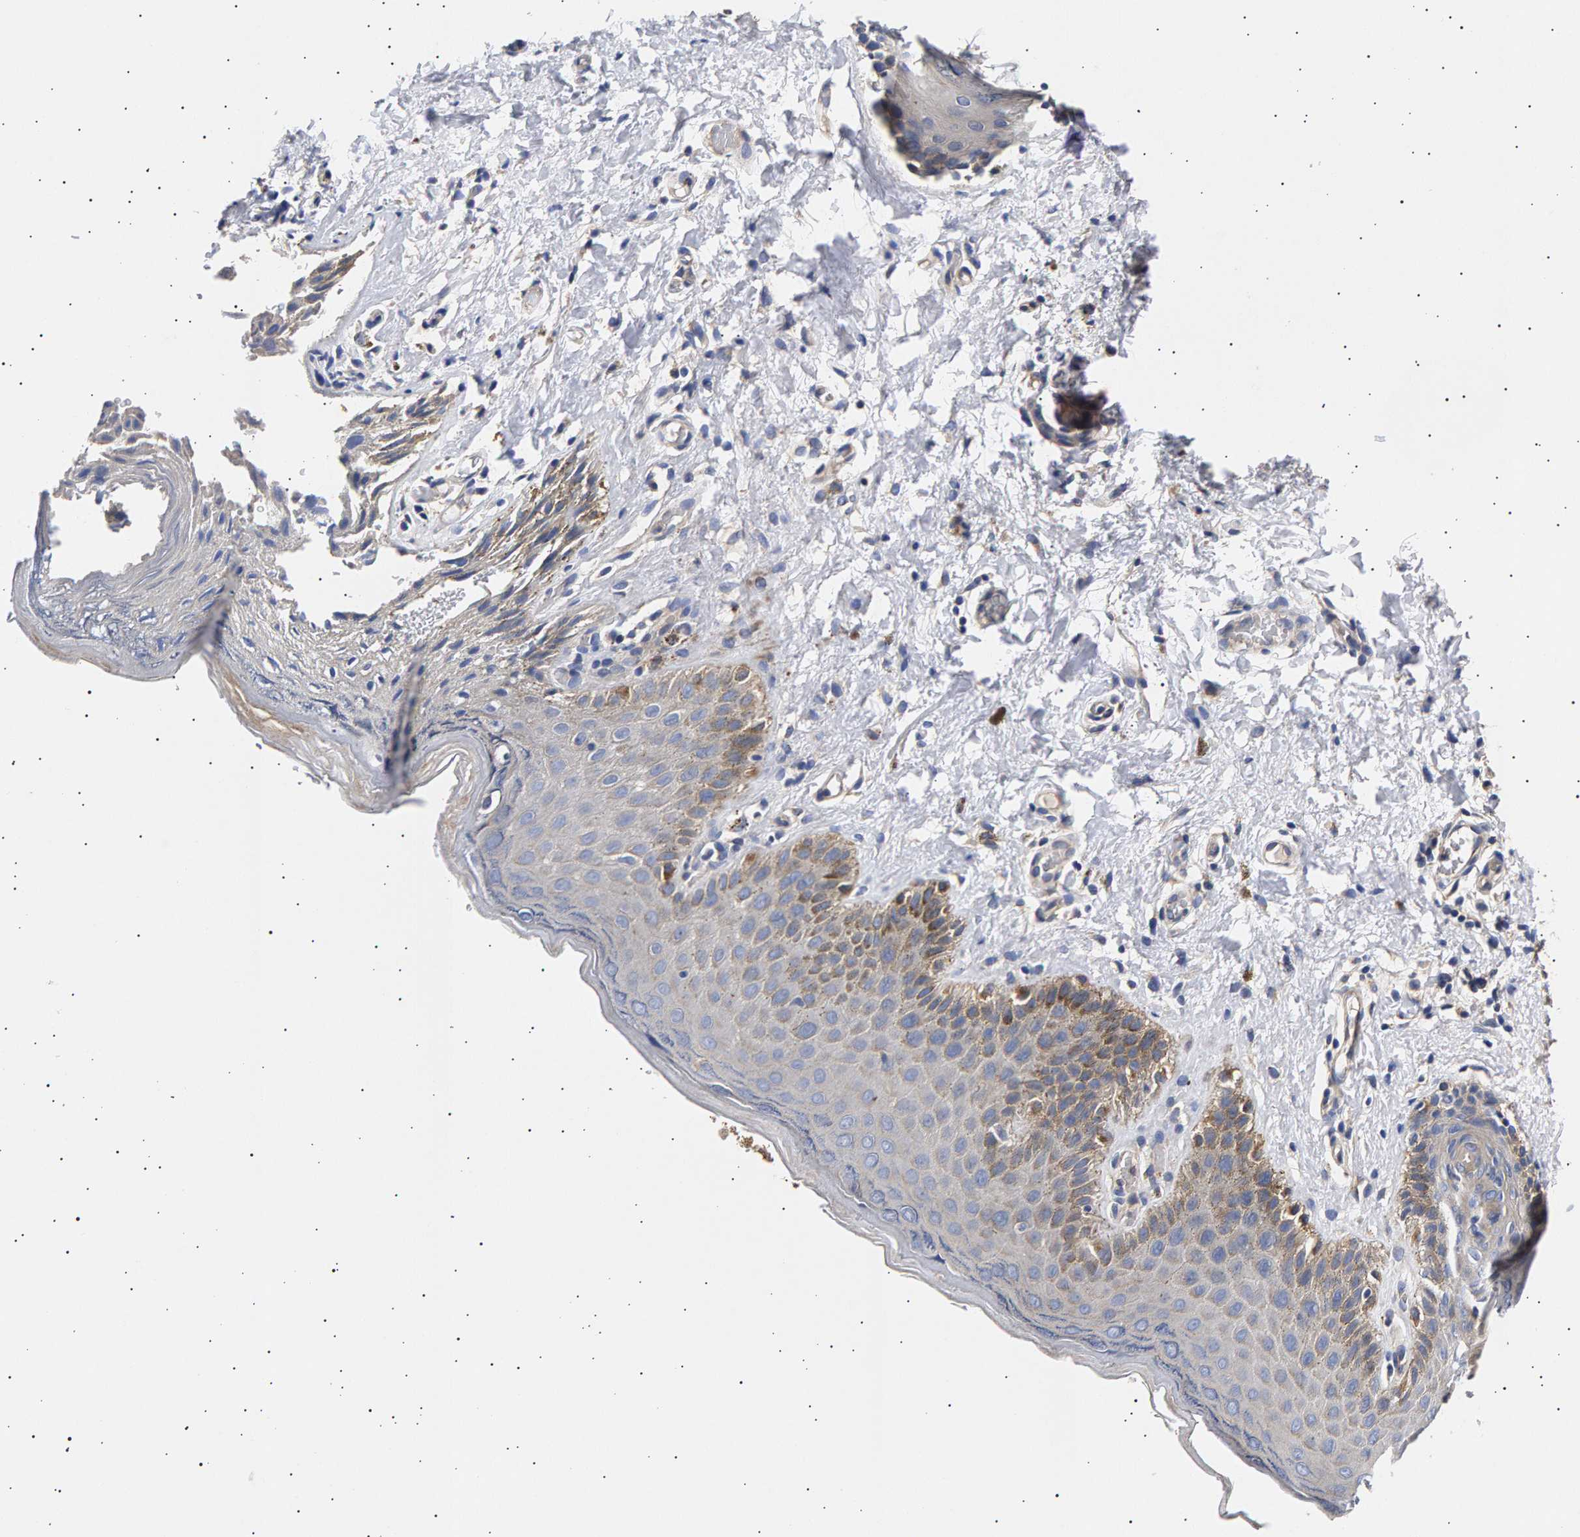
{"staining": {"intensity": "weak", "quantity": "<25%", "location": "cytoplasmic/membranous"}, "tissue": "skin", "cell_type": "Epidermal cells", "image_type": "normal", "snomed": [{"axis": "morphology", "description": "Normal tissue, NOS"}, {"axis": "topography", "description": "Anal"}], "caption": "IHC of normal human skin exhibits no positivity in epidermal cells. Nuclei are stained in blue.", "gene": "ANKRD40", "patient": {"sex": "male", "age": 44}}